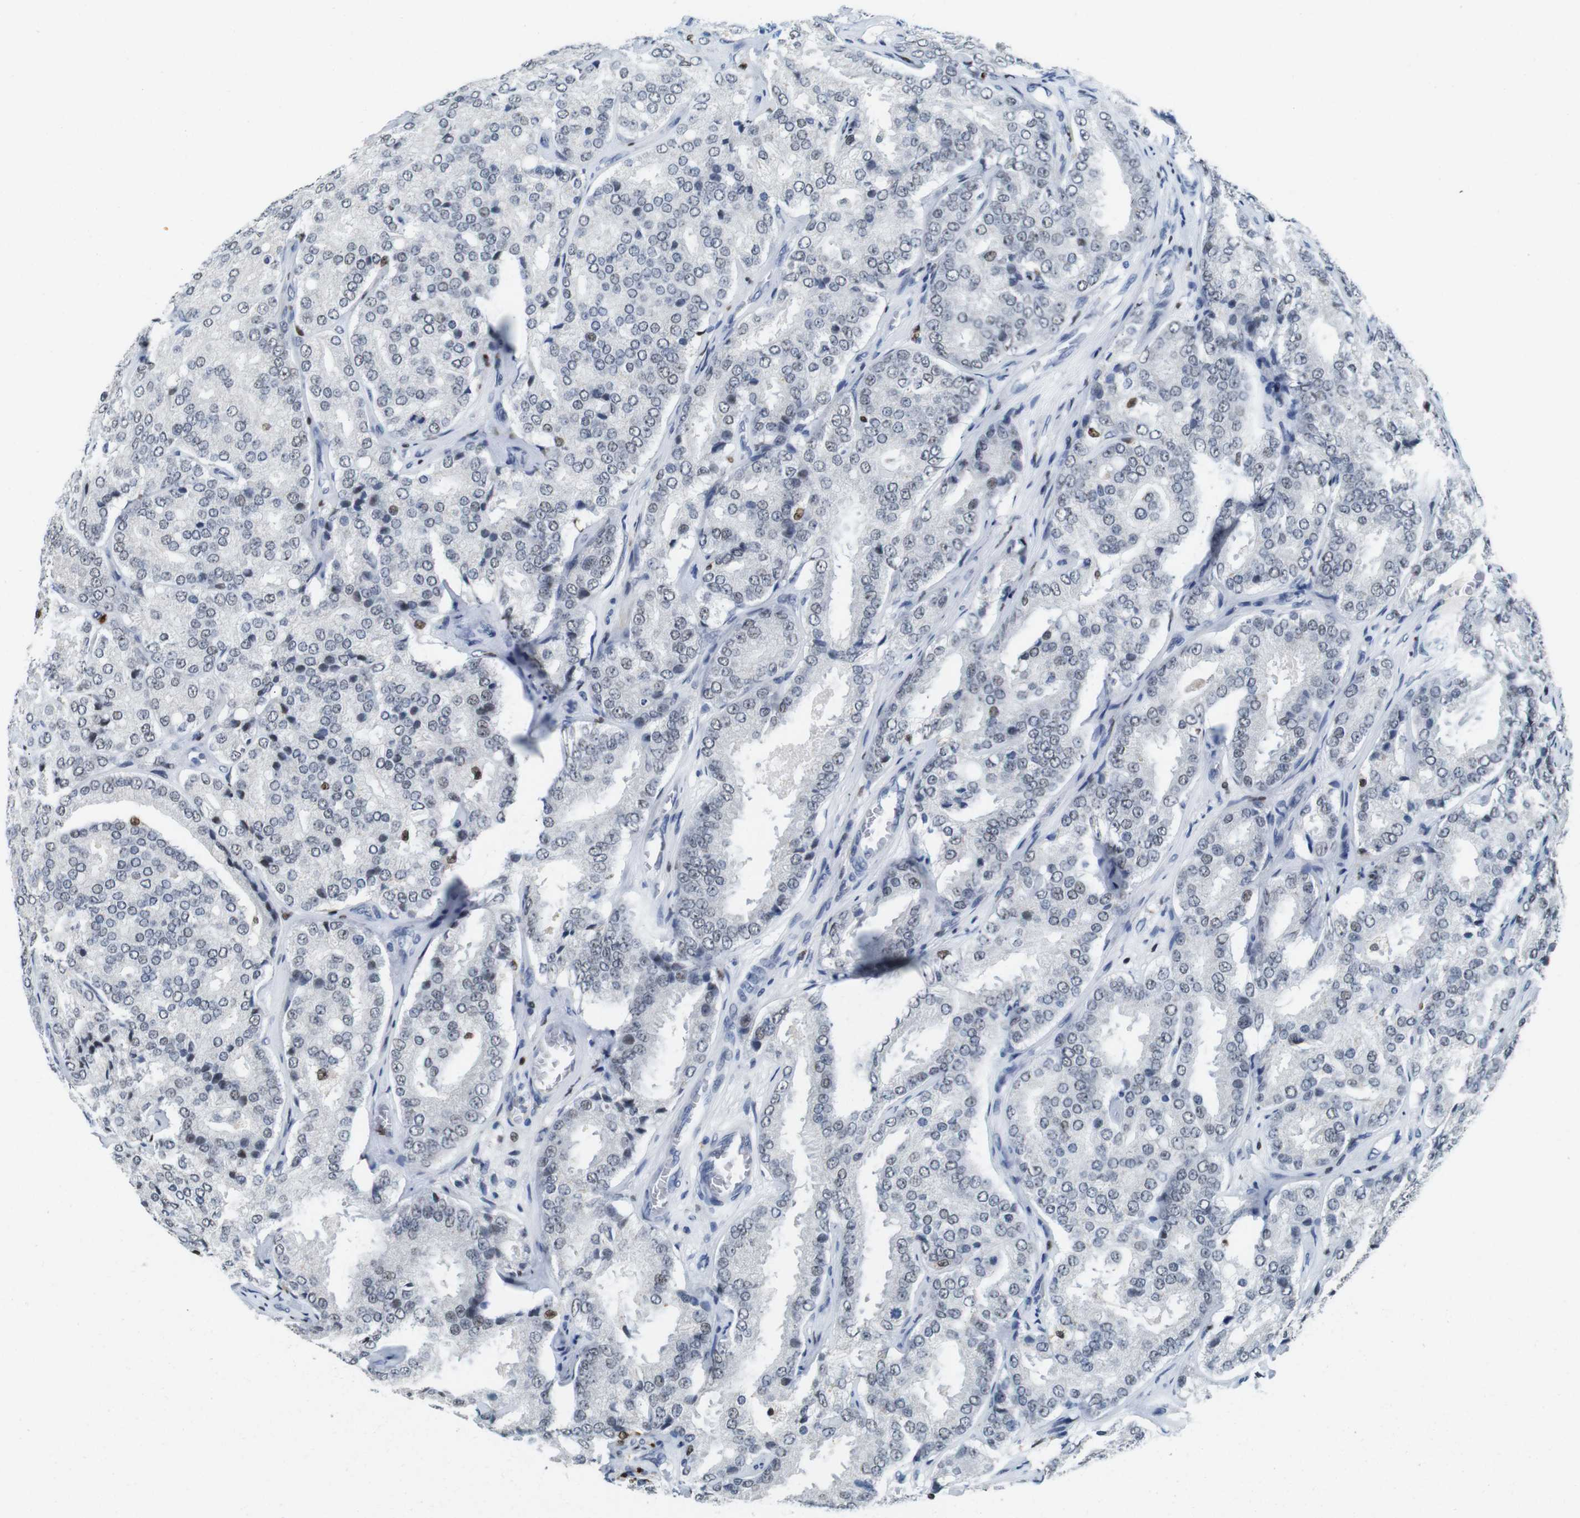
{"staining": {"intensity": "negative", "quantity": "none", "location": "none"}, "tissue": "prostate cancer", "cell_type": "Tumor cells", "image_type": "cancer", "snomed": [{"axis": "morphology", "description": "Adenocarcinoma, High grade"}, {"axis": "topography", "description": "Prostate"}], "caption": "A histopathology image of prostate cancer stained for a protein demonstrates no brown staining in tumor cells.", "gene": "IRF8", "patient": {"sex": "male", "age": 65}}